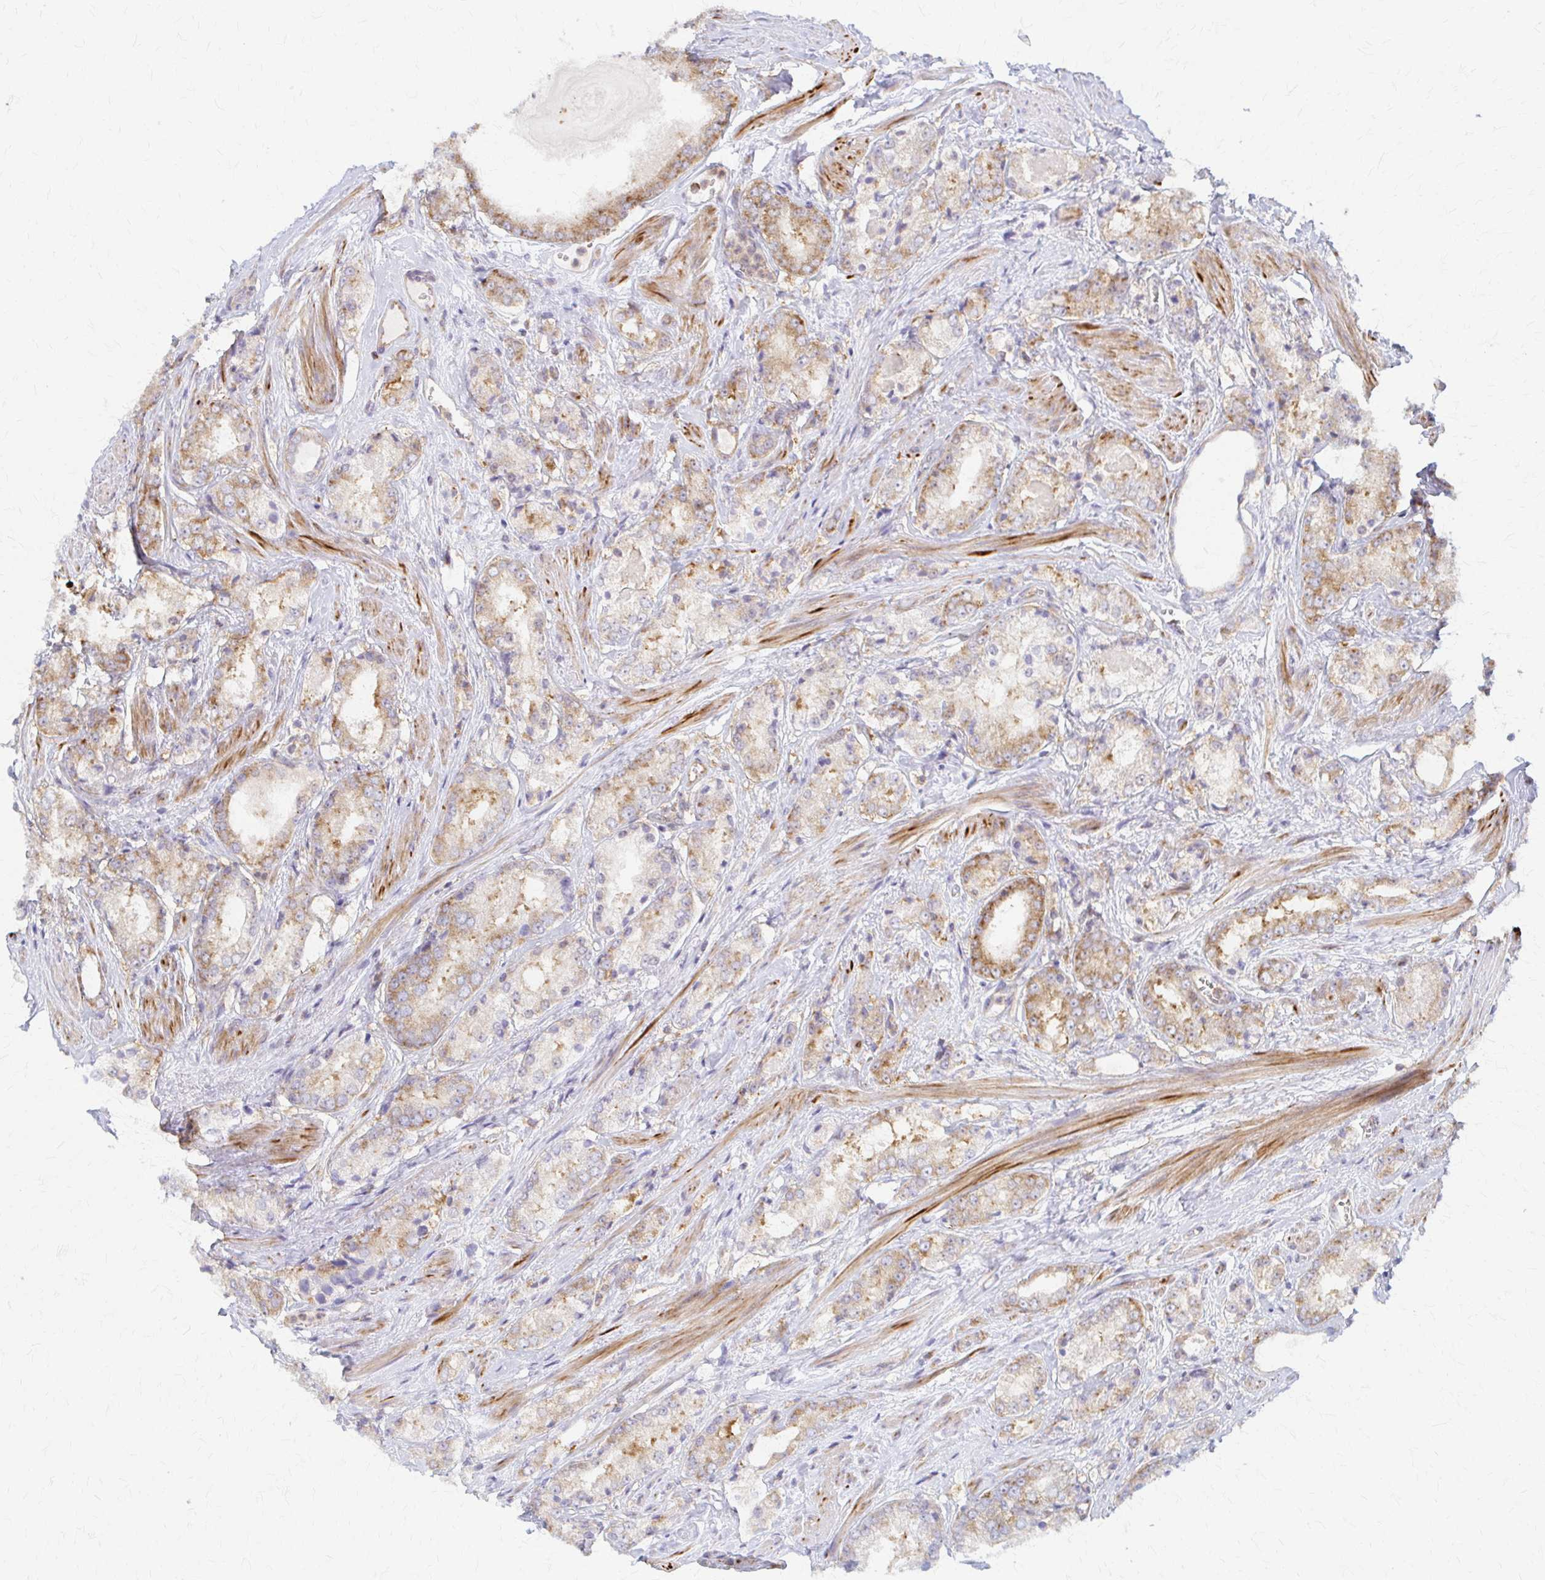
{"staining": {"intensity": "moderate", "quantity": ">75%", "location": "cytoplasmic/membranous"}, "tissue": "prostate cancer", "cell_type": "Tumor cells", "image_type": "cancer", "snomed": [{"axis": "morphology", "description": "Adenocarcinoma, NOS"}, {"axis": "morphology", "description": "Adenocarcinoma, Low grade"}, {"axis": "topography", "description": "Prostate"}], "caption": "Immunohistochemical staining of human adenocarcinoma (prostate) exhibits medium levels of moderate cytoplasmic/membranous protein expression in approximately >75% of tumor cells. The staining was performed using DAB to visualize the protein expression in brown, while the nuclei were stained in blue with hematoxylin (Magnification: 20x).", "gene": "ARHGAP35", "patient": {"sex": "male", "age": 68}}